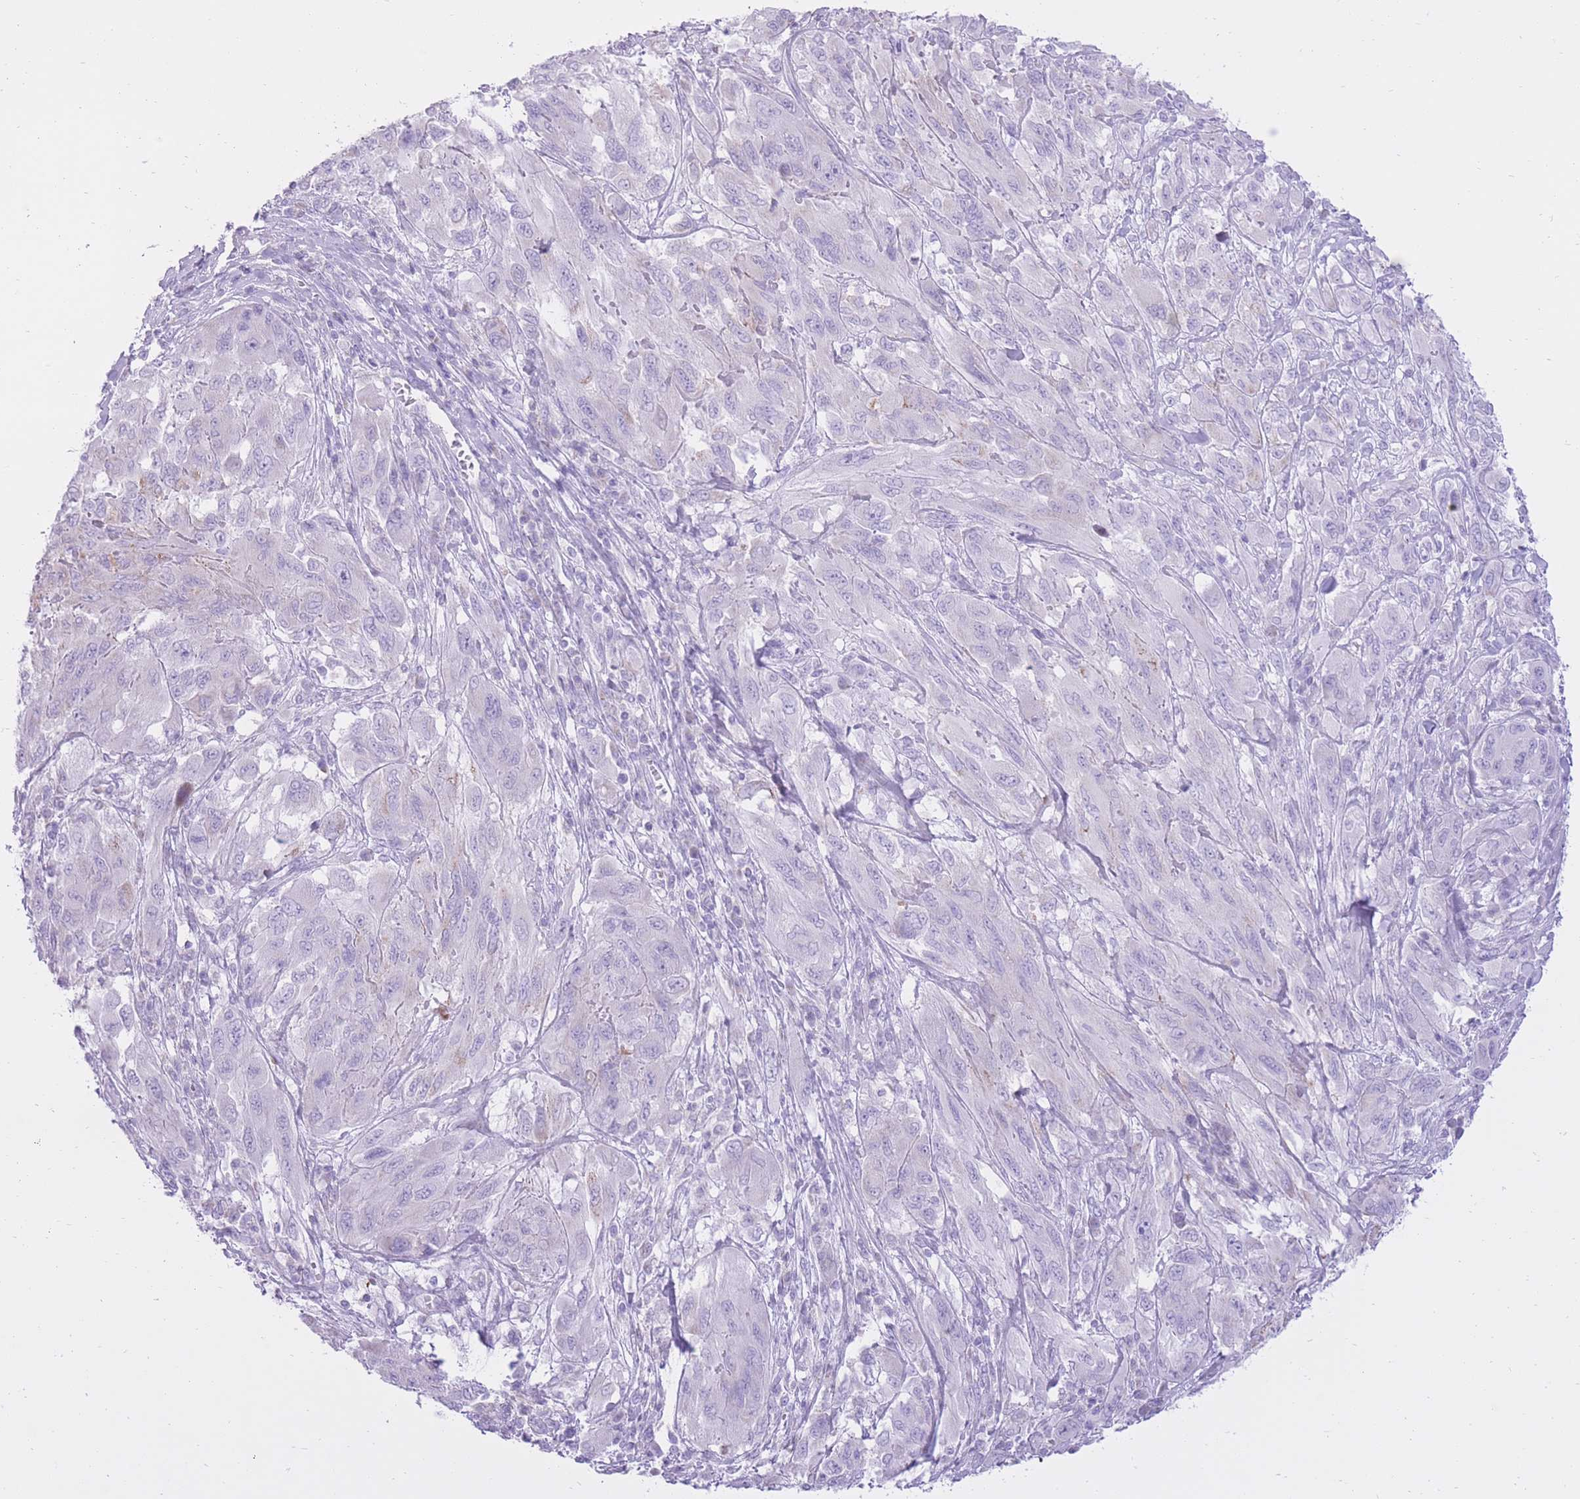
{"staining": {"intensity": "negative", "quantity": "none", "location": "none"}, "tissue": "melanoma", "cell_type": "Tumor cells", "image_type": "cancer", "snomed": [{"axis": "morphology", "description": "Malignant melanoma, NOS"}, {"axis": "topography", "description": "Skin"}], "caption": "Immunohistochemical staining of human malignant melanoma reveals no significant positivity in tumor cells. (DAB (3,3'-diaminobenzidine) IHC visualized using brightfield microscopy, high magnification).", "gene": "SLC4A4", "patient": {"sex": "female", "age": 91}}